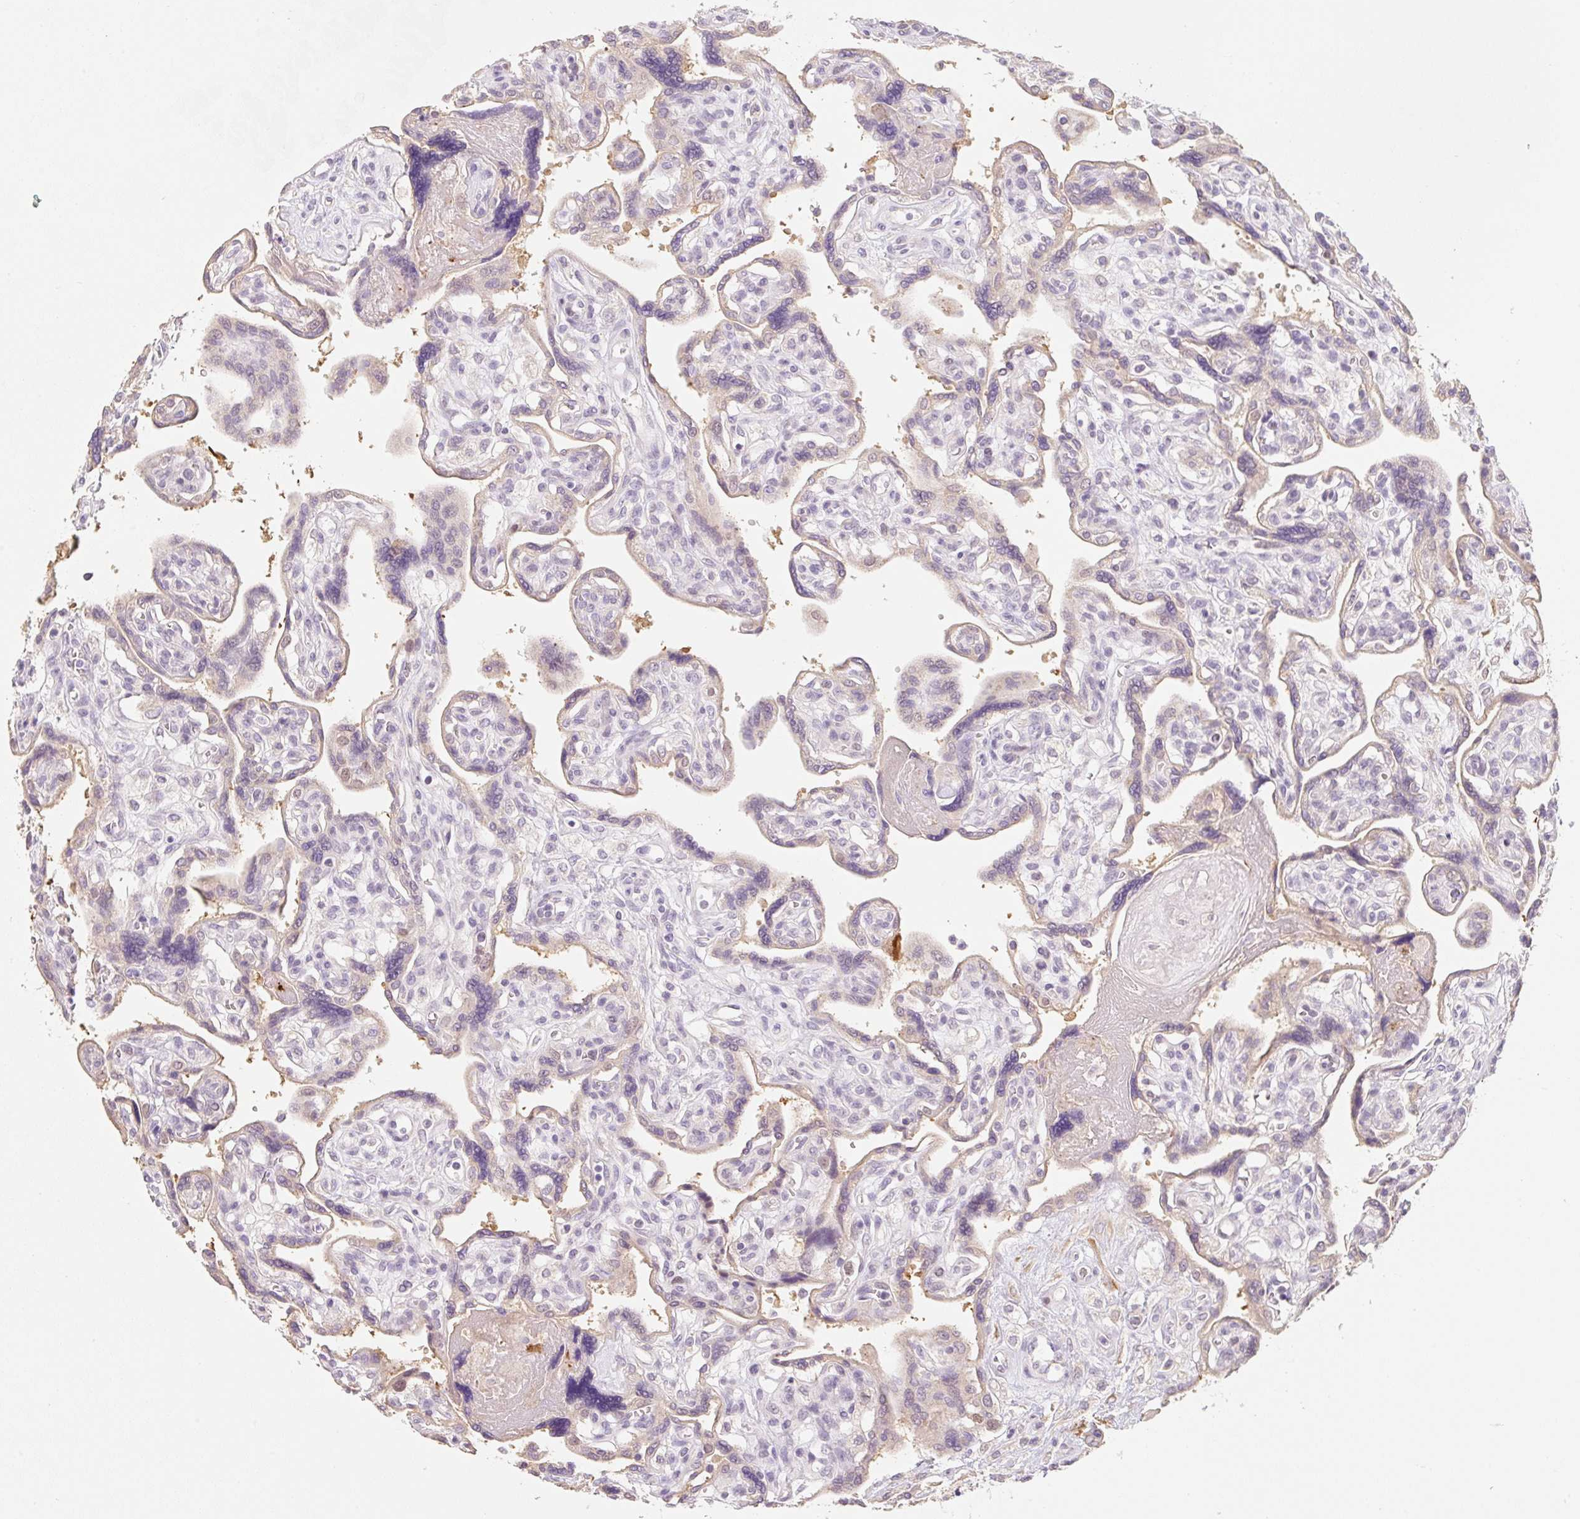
{"staining": {"intensity": "weak", "quantity": "25%-75%", "location": "cytoplasmic/membranous"}, "tissue": "placenta", "cell_type": "Trophoblastic cells", "image_type": "normal", "snomed": [{"axis": "morphology", "description": "Normal tissue, NOS"}, {"axis": "topography", "description": "Placenta"}], "caption": "Protein analysis of normal placenta shows weak cytoplasmic/membranous staining in approximately 25%-75% of trophoblastic cells. (brown staining indicates protein expression, while blue staining denotes nuclei).", "gene": "MIA2", "patient": {"sex": "female", "age": 39}}